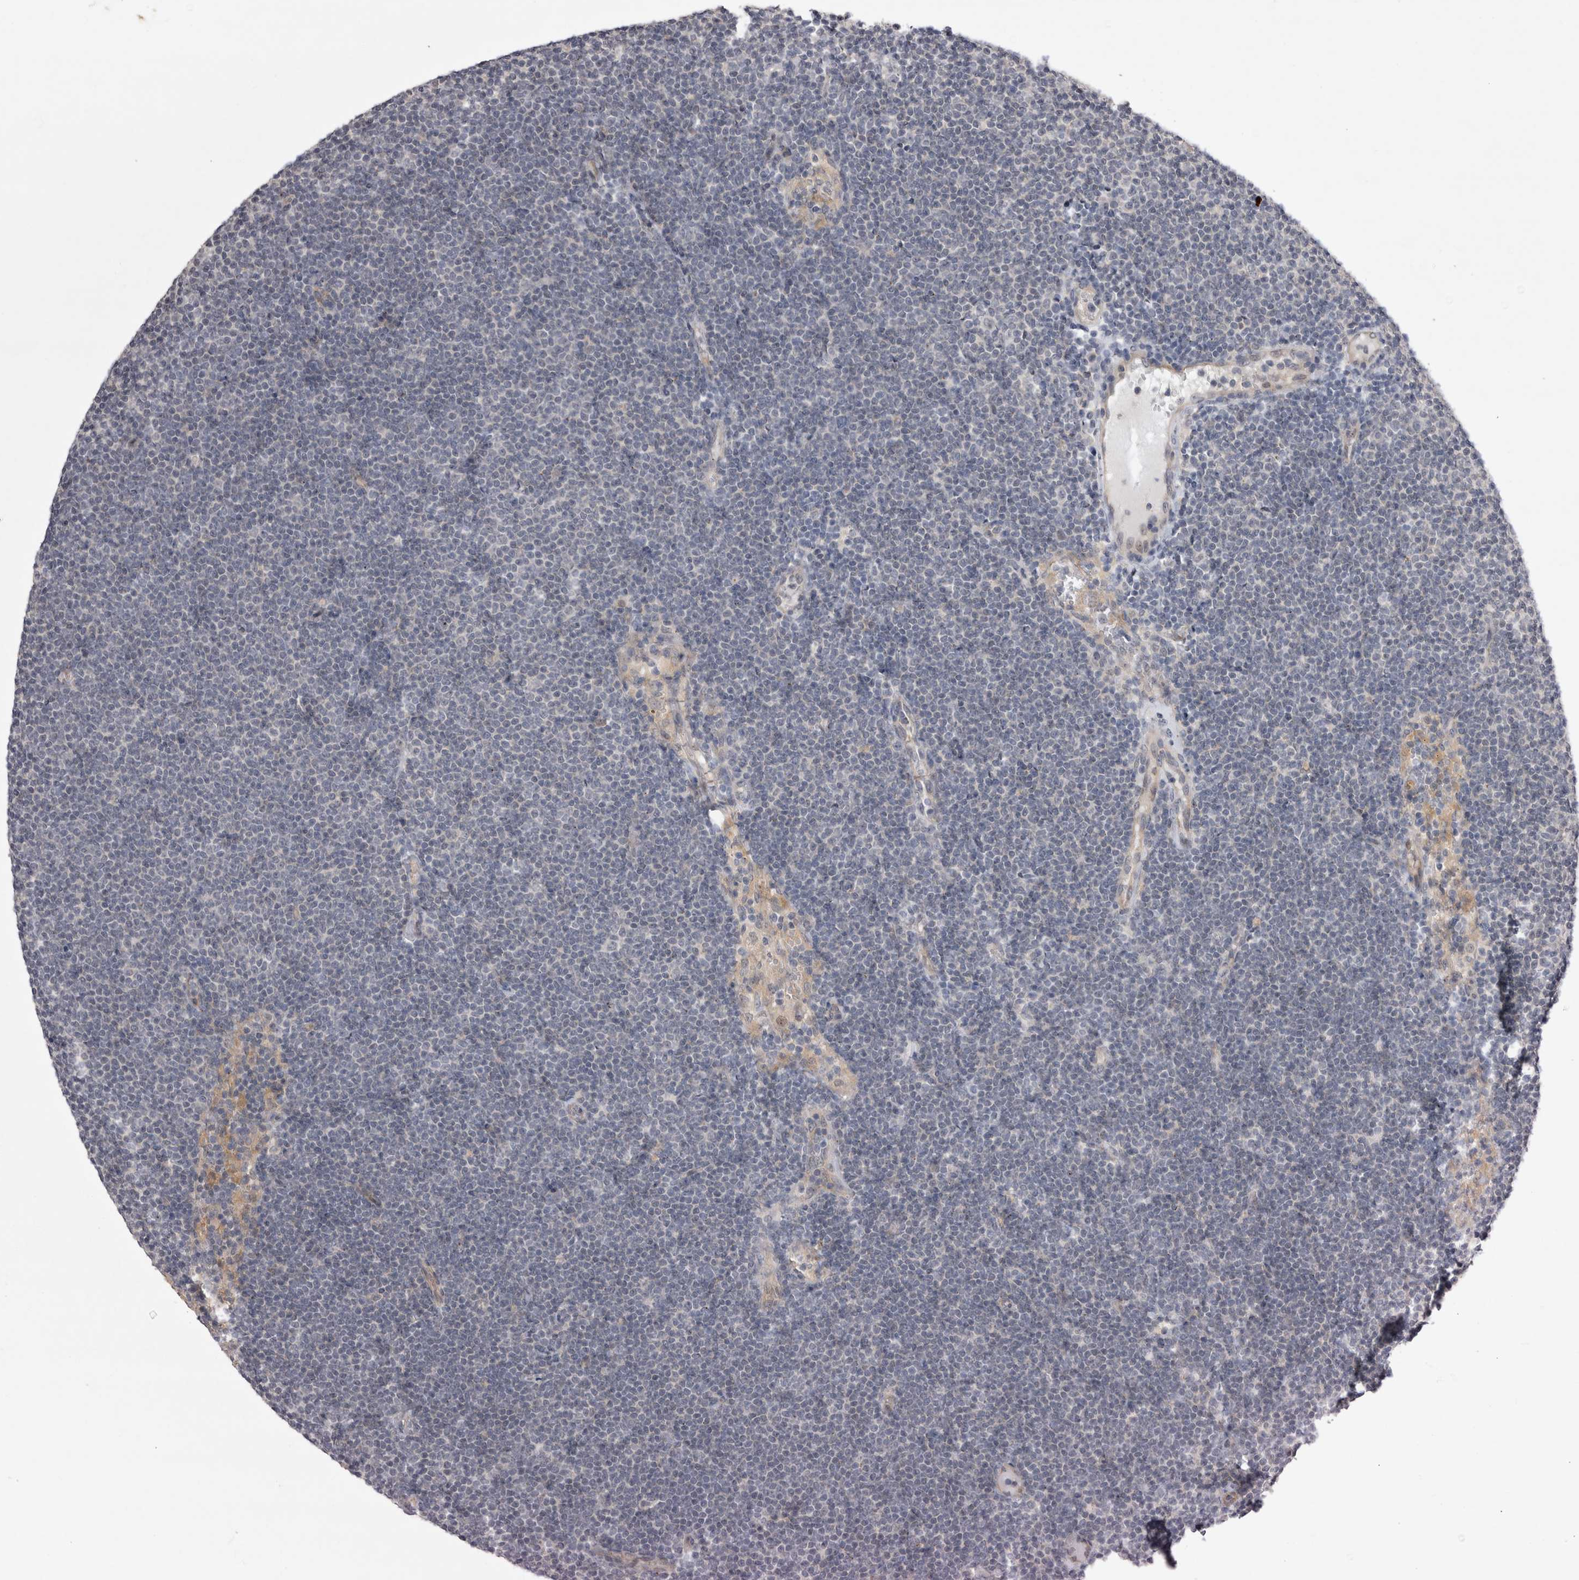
{"staining": {"intensity": "negative", "quantity": "none", "location": "none"}, "tissue": "lymphoma", "cell_type": "Tumor cells", "image_type": "cancer", "snomed": [{"axis": "morphology", "description": "Malignant lymphoma, non-Hodgkin's type, Low grade"}, {"axis": "topography", "description": "Lymph node"}], "caption": "High magnification brightfield microscopy of lymphoma stained with DAB (brown) and counterstained with hematoxylin (blue): tumor cells show no significant staining.", "gene": "CTBS", "patient": {"sex": "female", "age": 53}}